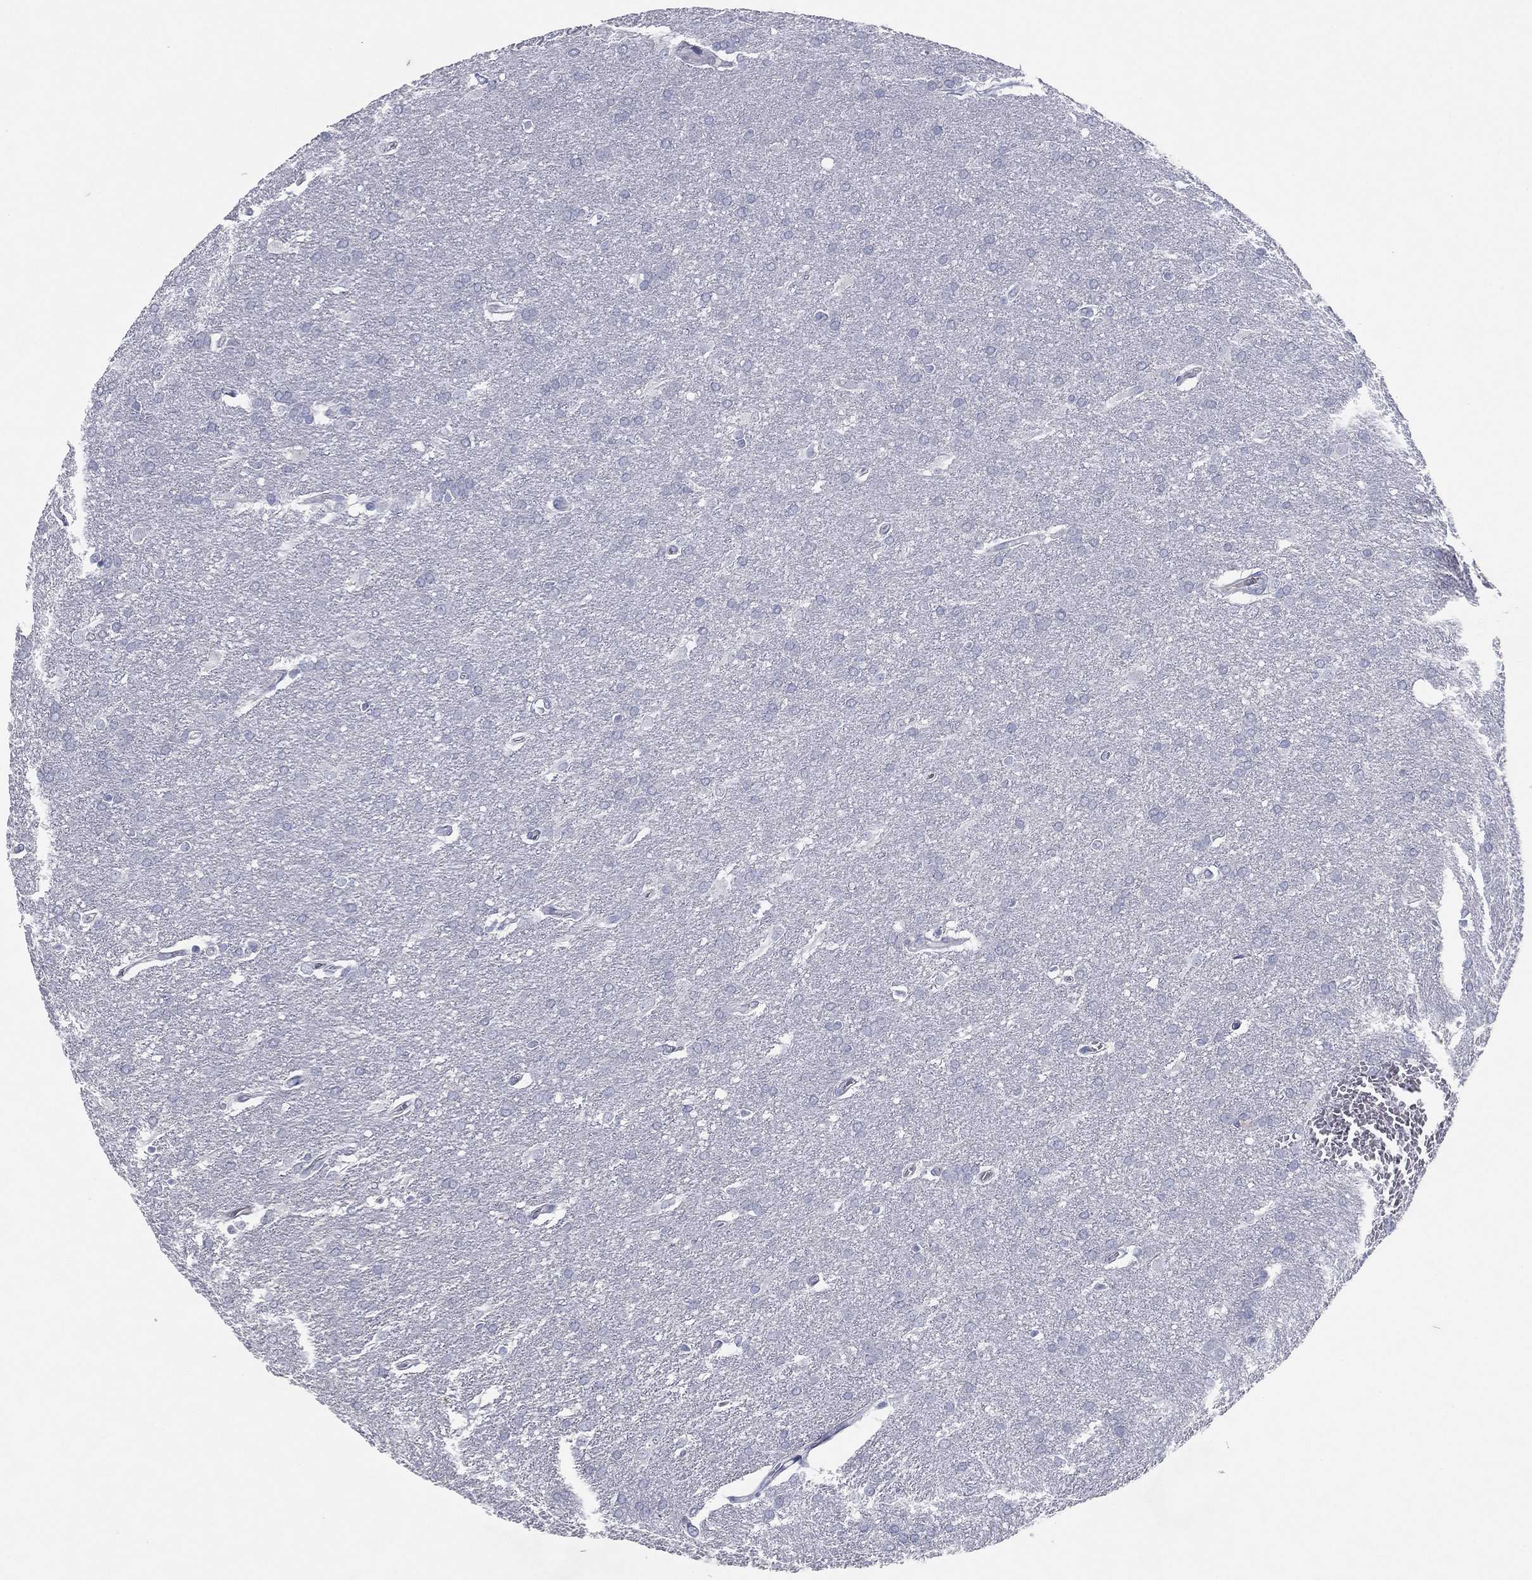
{"staining": {"intensity": "negative", "quantity": "none", "location": "none"}, "tissue": "glioma", "cell_type": "Tumor cells", "image_type": "cancer", "snomed": [{"axis": "morphology", "description": "Glioma, malignant, Low grade"}, {"axis": "topography", "description": "Brain"}], "caption": "This is an immunohistochemistry photomicrograph of malignant glioma (low-grade). There is no staining in tumor cells.", "gene": "CPT1B", "patient": {"sex": "female", "age": 32}}